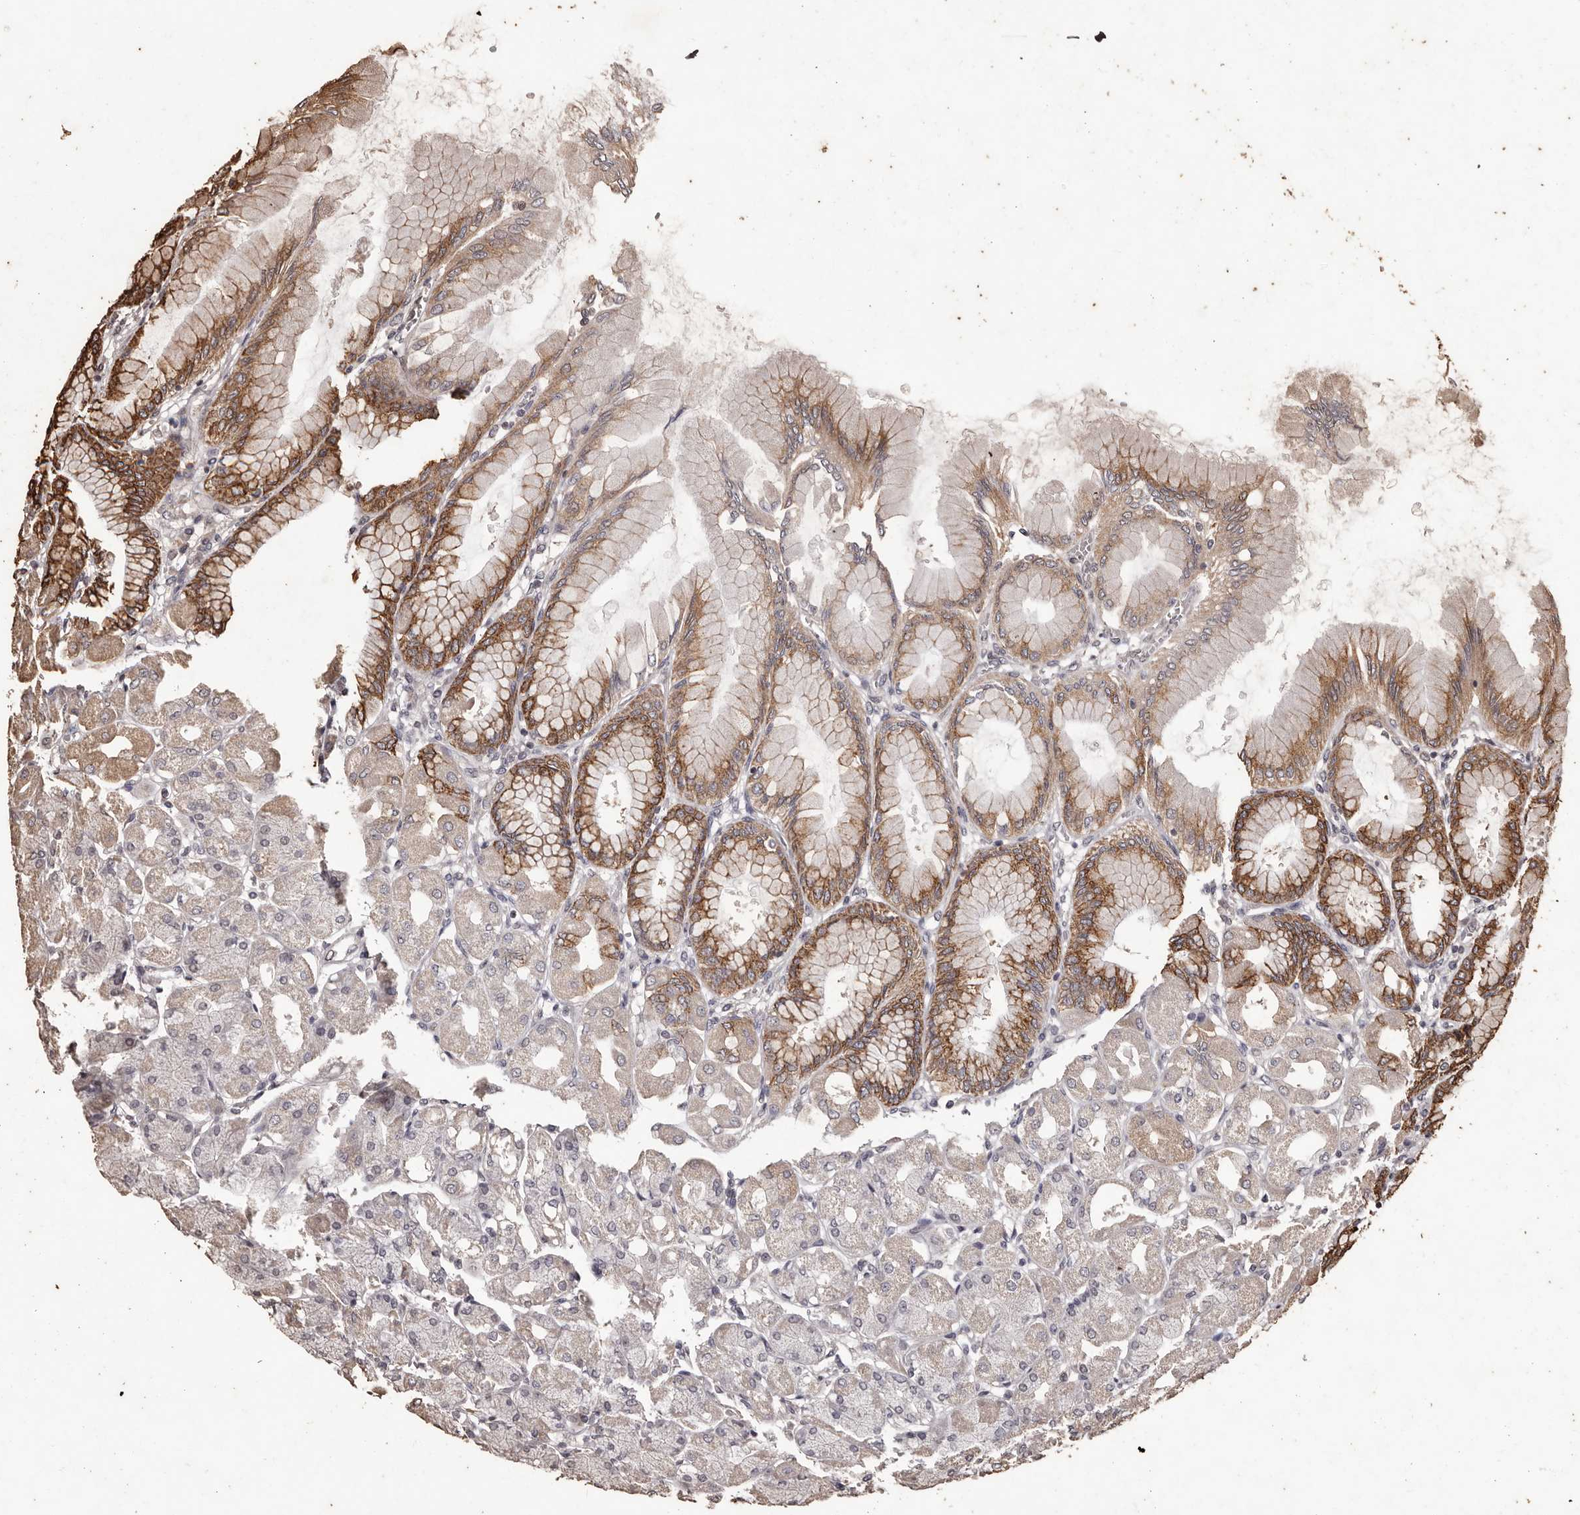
{"staining": {"intensity": "strong", "quantity": "25%-75%", "location": "cytoplasmic/membranous"}, "tissue": "stomach", "cell_type": "Glandular cells", "image_type": "normal", "snomed": [{"axis": "morphology", "description": "Normal tissue, NOS"}, {"axis": "topography", "description": "Stomach, upper"}], "caption": "Stomach stained with a brown dye shows strong cytoplasmic/membranous positive expression in approximately 25%-75% of glandular cells.", "gene": "NAV1", "patient": {"sex": "female", "age": 56}}